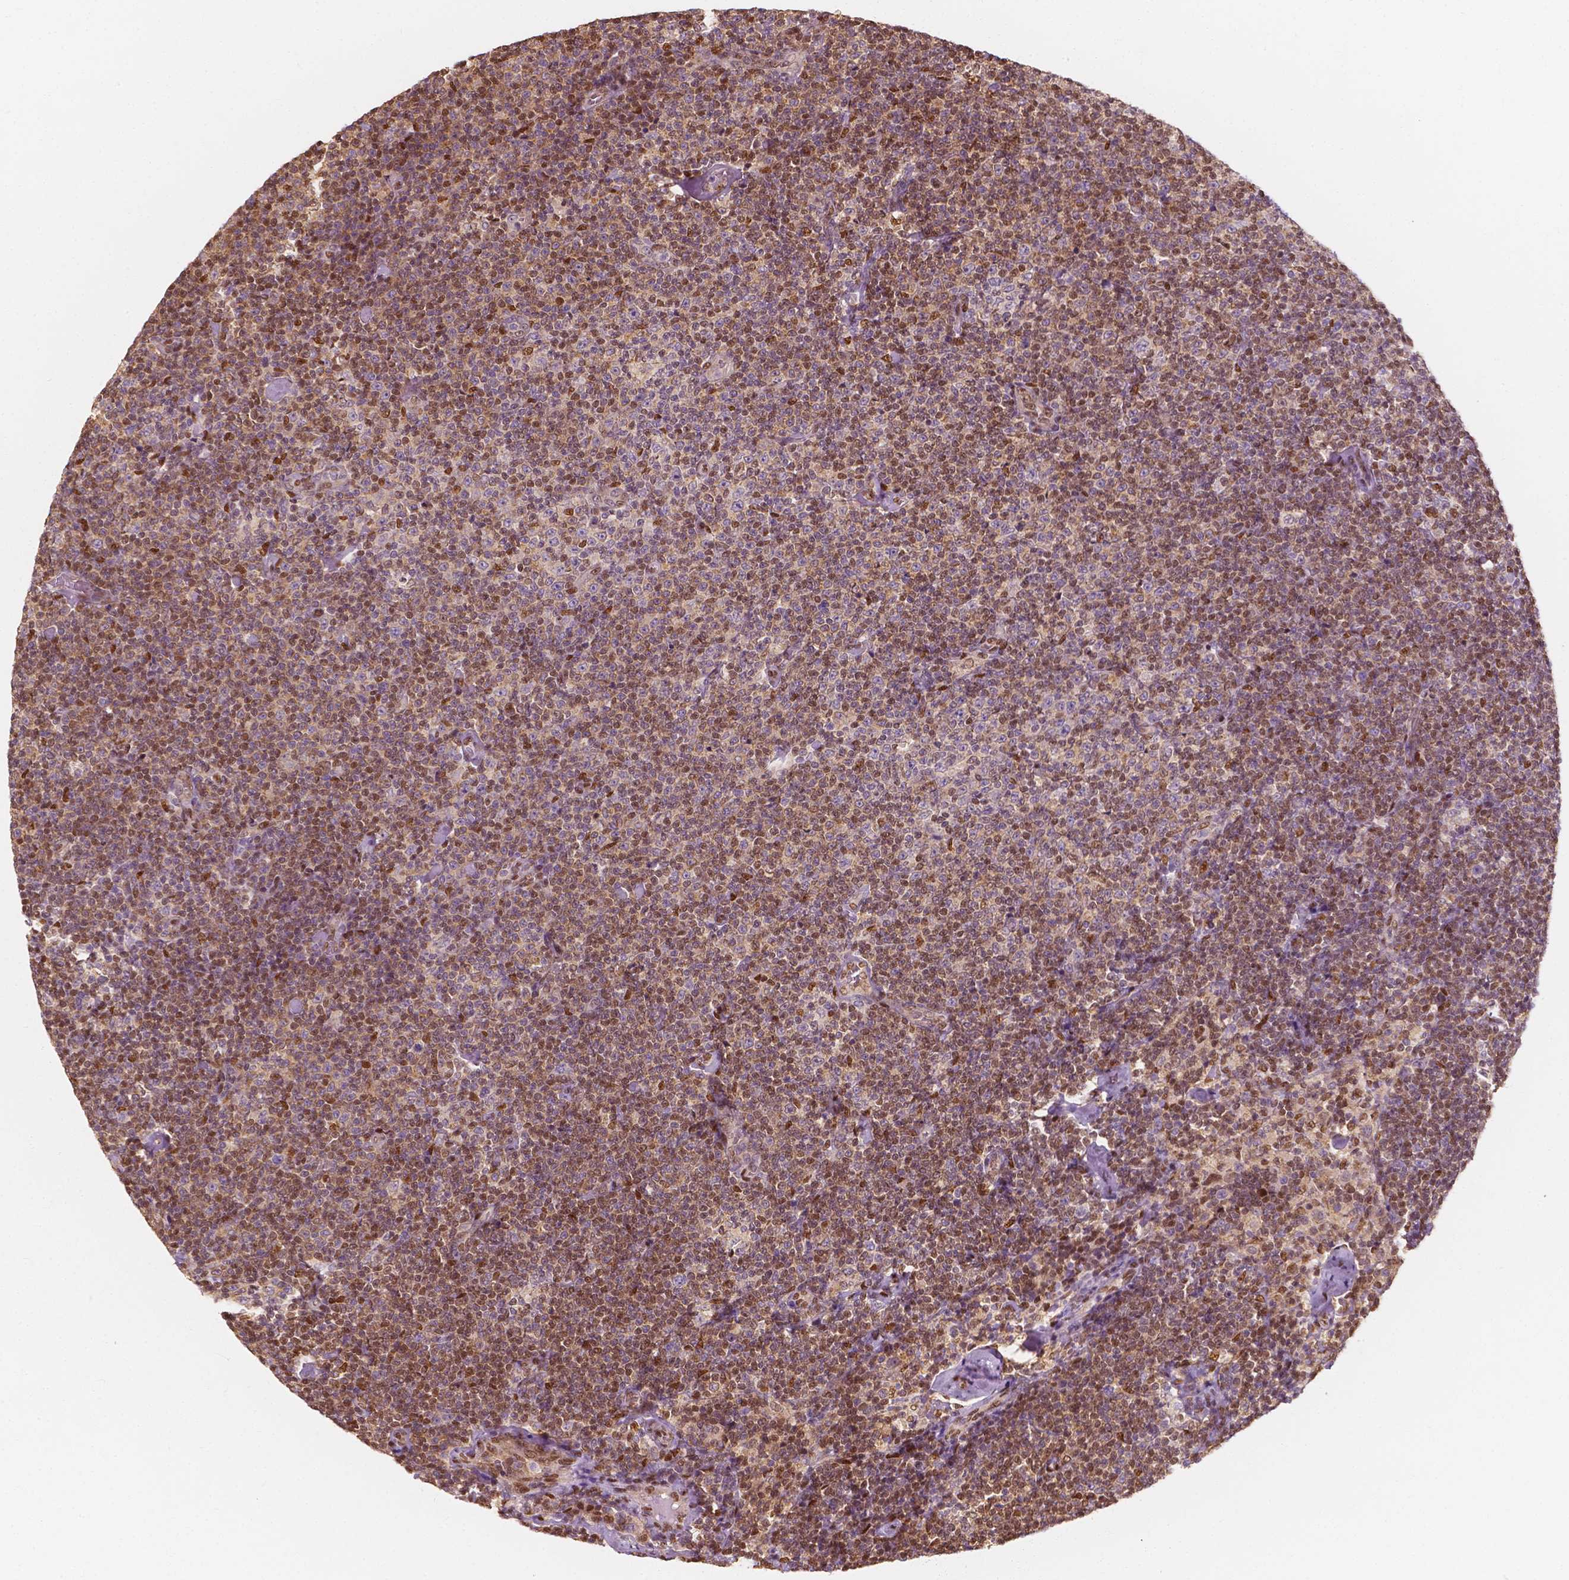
{"staining": {"intensity": "moderate", "quantity": "25%-75%", "location": "nuclear"}, "tissue": "lymphoma", "cell_type": "Tumor cells", "image_type": "cancer", "snomed": [{"axis": "morphology", "description": "Malignant lymphoma, non-Hodgkin's type, Low grade"}, {"axis": "topography", "description": "Lymph node"}], "caption": "Lymphoma stained with a protein marker exhibits moderate staining in tumor cells.", "gene": "TBC1D17", "patient": {"sex": "male", "age": 81}}